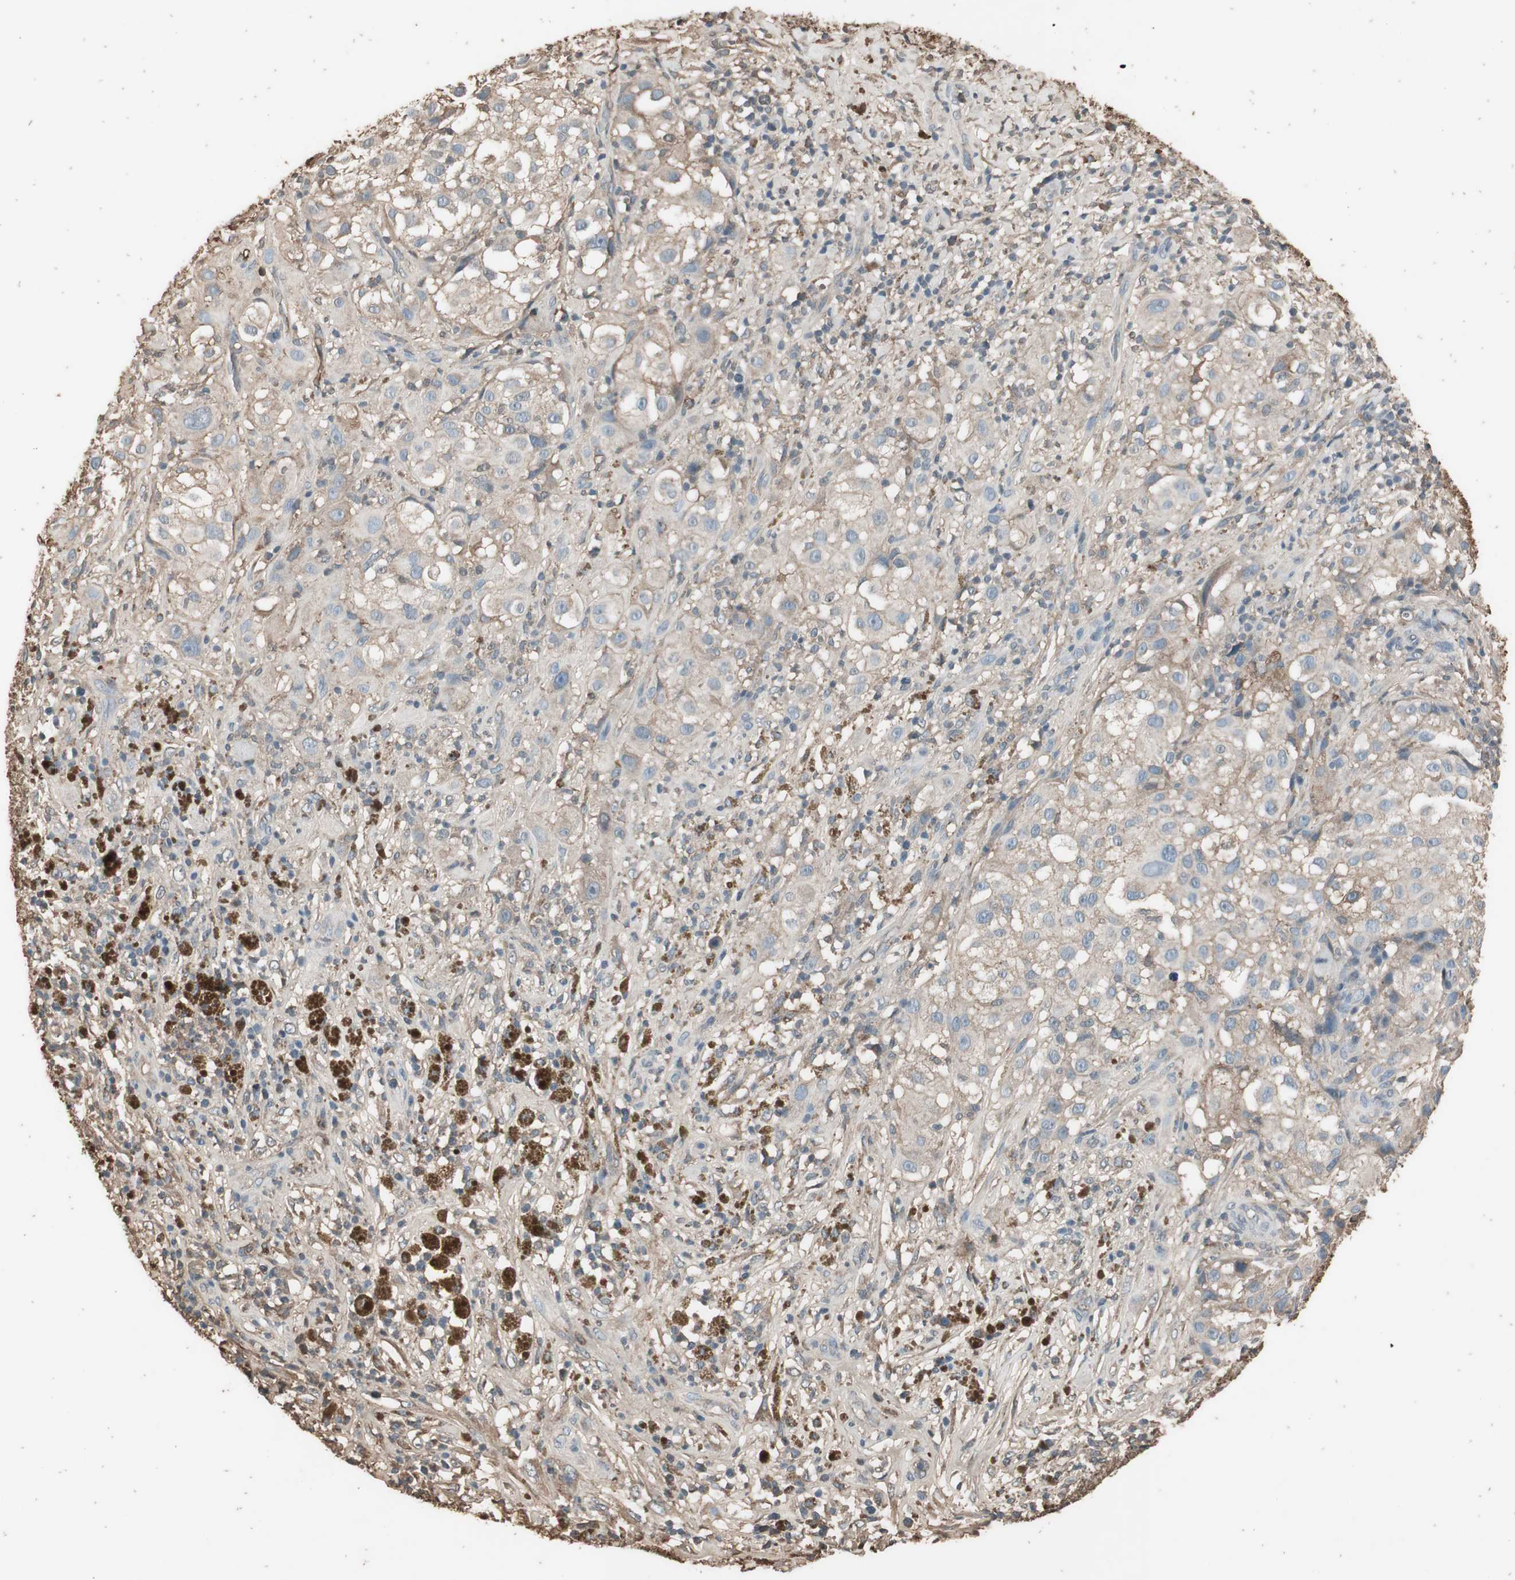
{"staining": {"intensity": "negative", "quantity": "none", "location": "none"}, "tissue": "melanoma", "cell_type": "Tumor cells", "image_type": "cancer", "snomed": [{"axis": "morphology", "description": "Necrosis, NOS"}, {"axis": "morphology", "description": "Malignant melanoma, NOS"}, {"axis": "topography", "description": "Skin"}], "caption": "Tumor cells are negative for brown protein staining in melanoma.", "gene": "MMP14", "patient": {"sex": "female", "age": 87}}